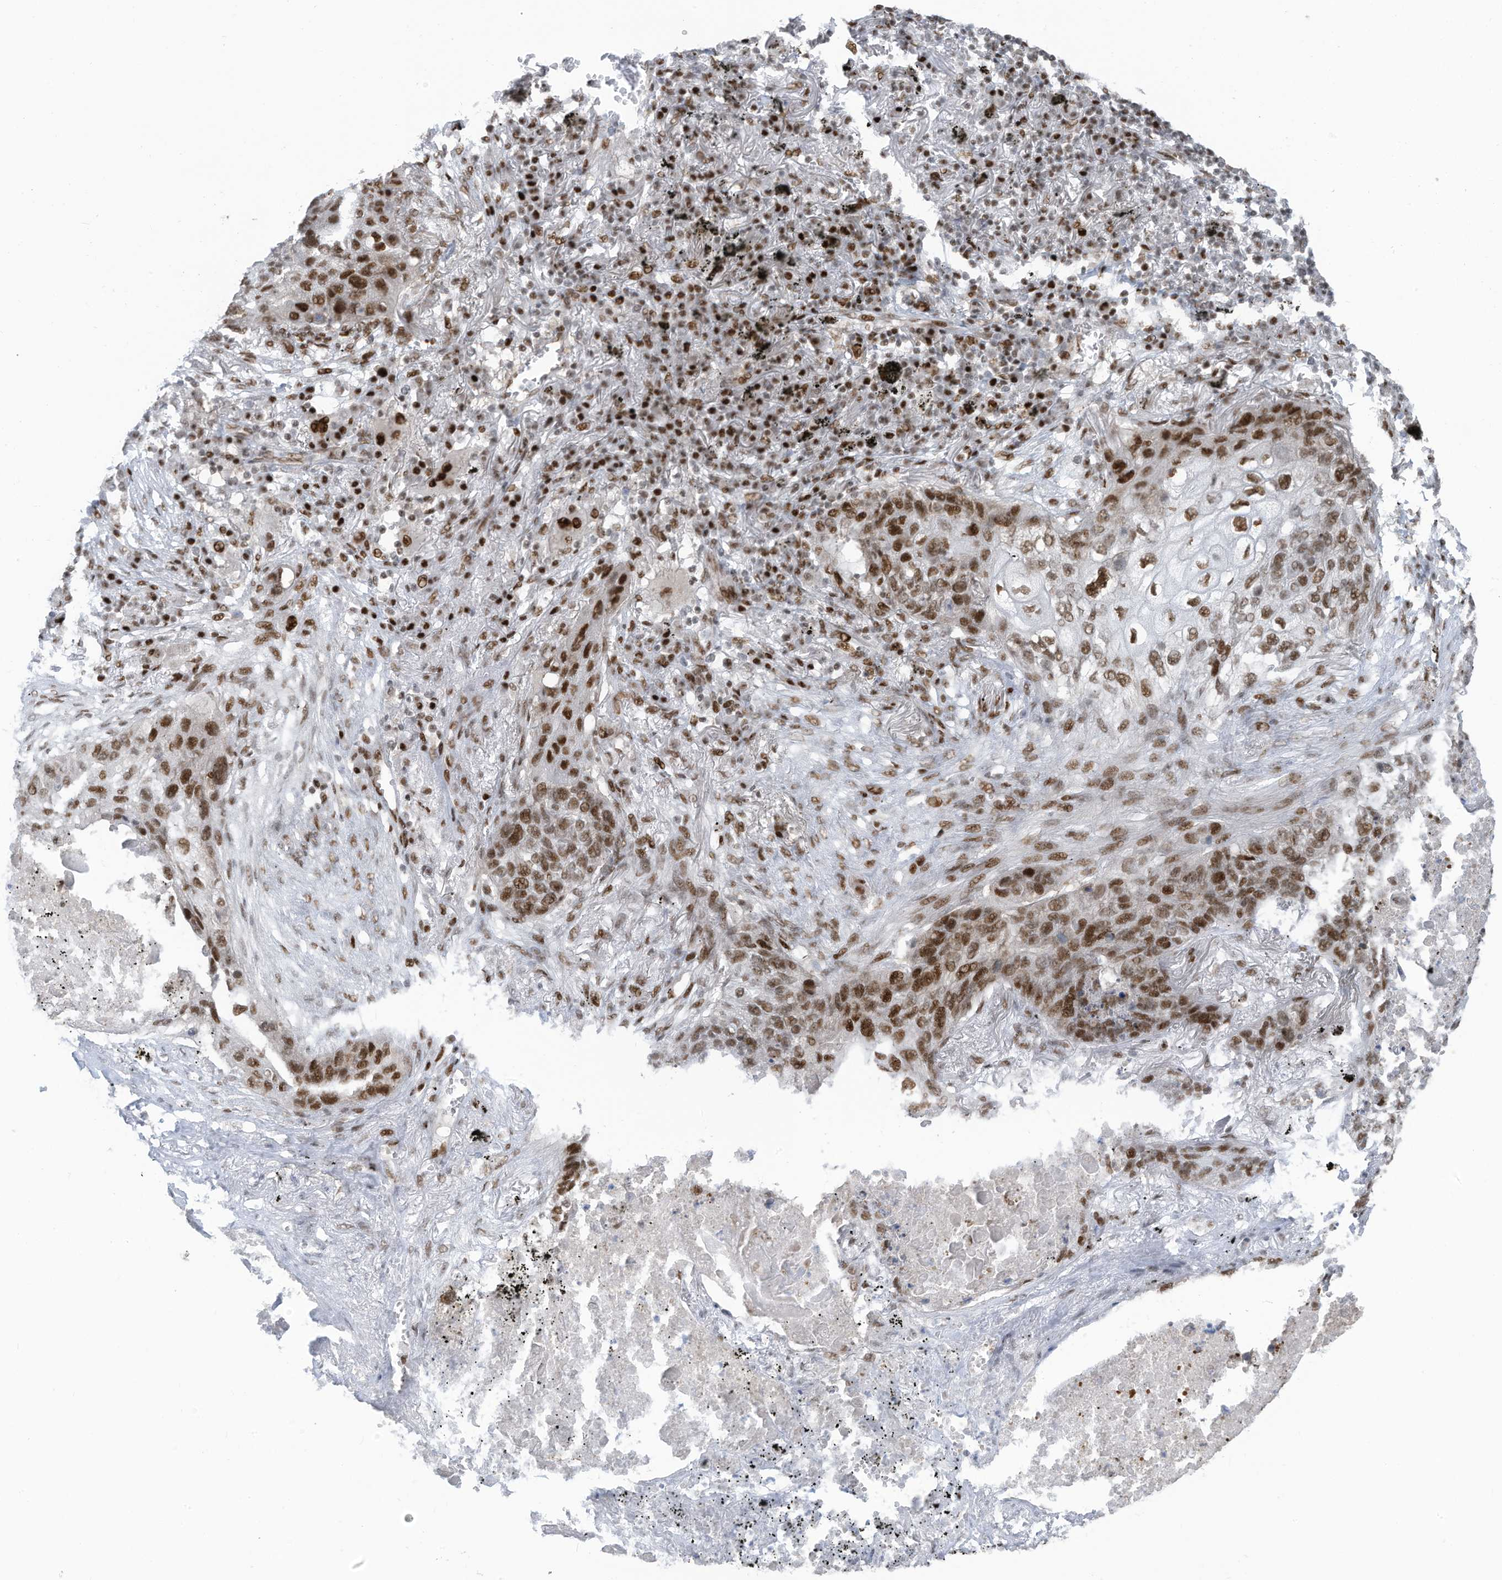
{"staining": {"intensity": "strong", "quantity": ">75%", "location": "nuclear"}, "tissue": "lung cancer", "cell_type": "Tumor cells", "image_type": "cancer", "snomed": [{"axis": "morphology", "description": "Squamous cell carcinoma, NOS"}, {"axis": "topography", "description": "Lung"}], "caption": "A high amount of strong nuclear positivity is present in about >75% of tumor cells in lung cancer tissue.", "gene": "ZCWPW2", "patient": {"sex": "female", "age": 63}}